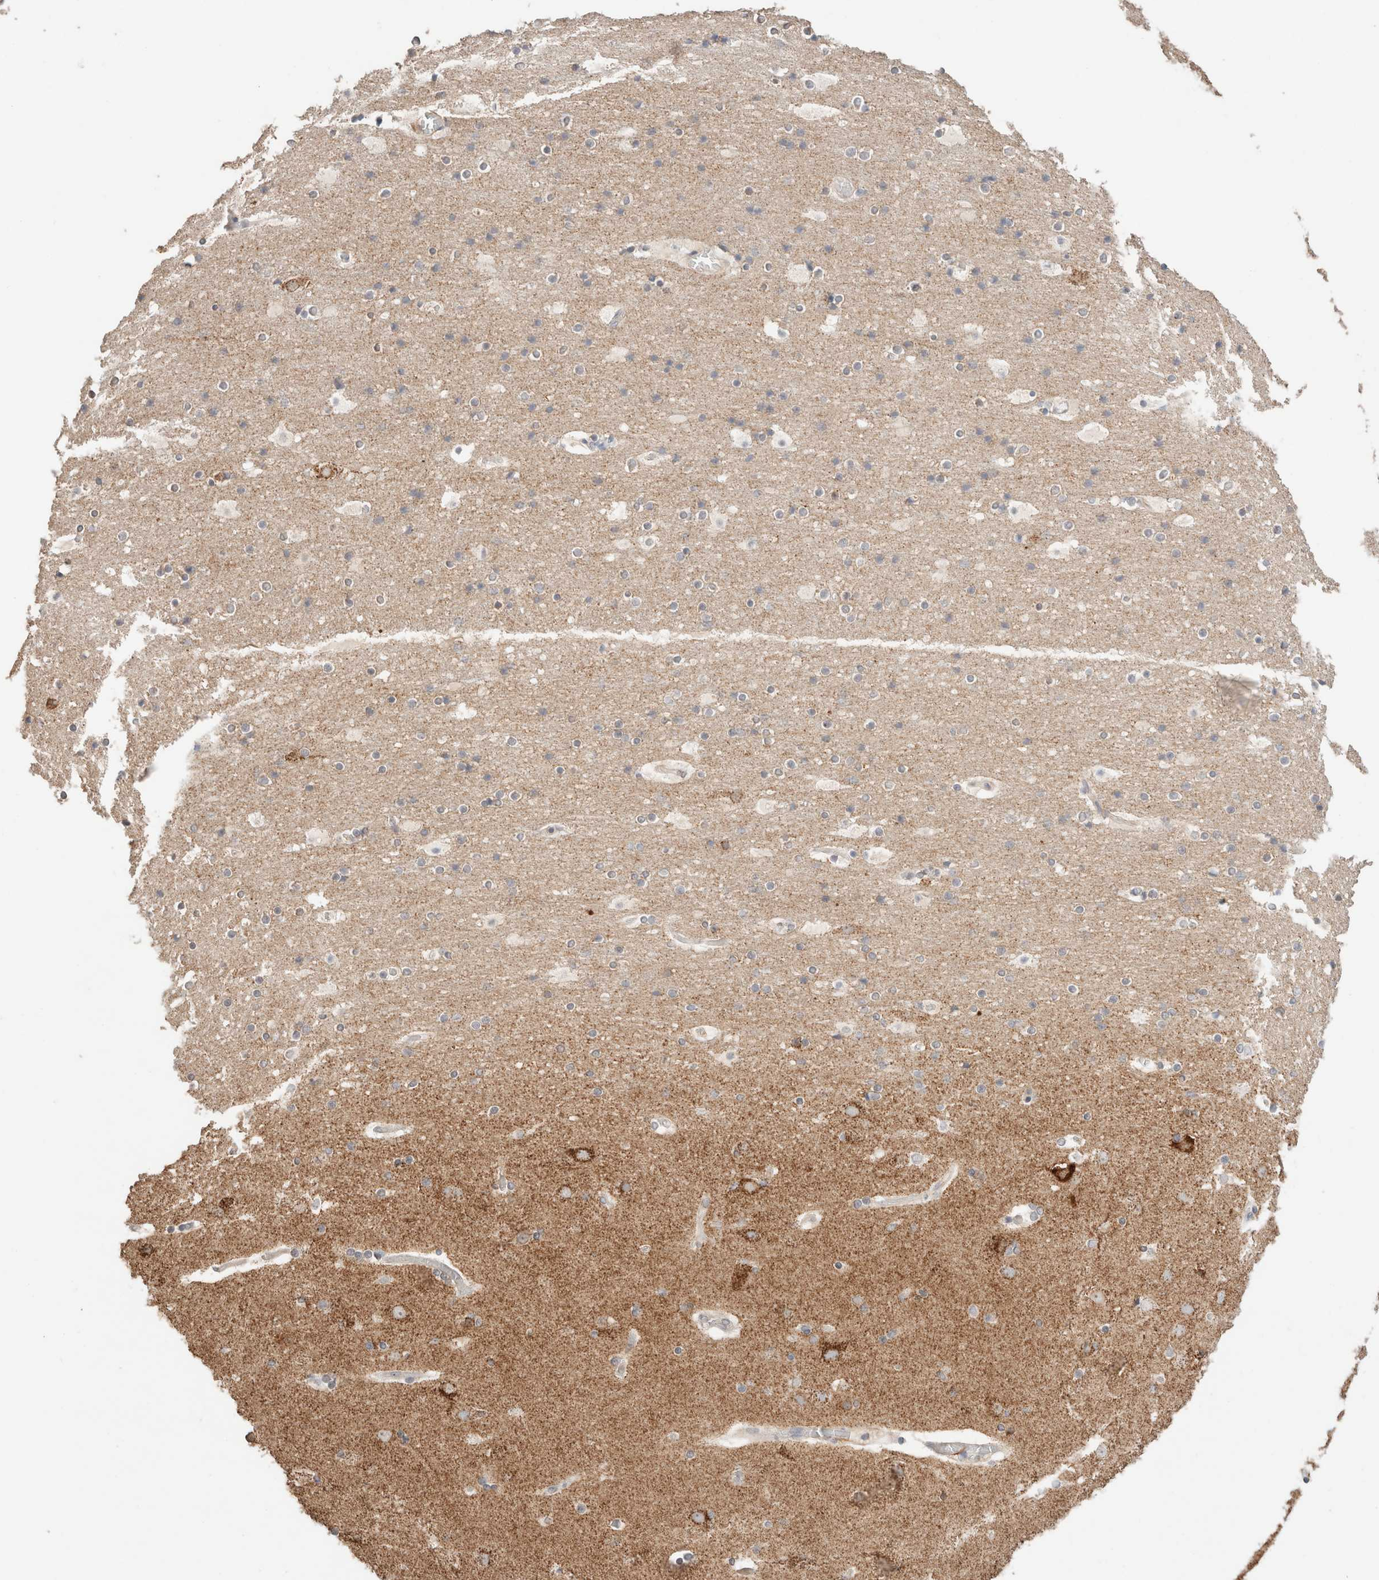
{"staining": {"intensity": "negative", "quantity": "none", "location": "none"}, "tissue": "cerebral cortex", "cell_type": "Endothelial cells", "image_type": "normal", "snomed": [{"axis": "morphology", "description": "Normal tissue, NOS"}, {"axis": "topography", "description": "Cerebral cortex"}], "caption": "Immunohistochemistry (IHC) of normal human cerebral cortex shows no positivity in endothelial cells.", "gene": "TRIM41", "patient": {"sex": "male", "age": 57}}